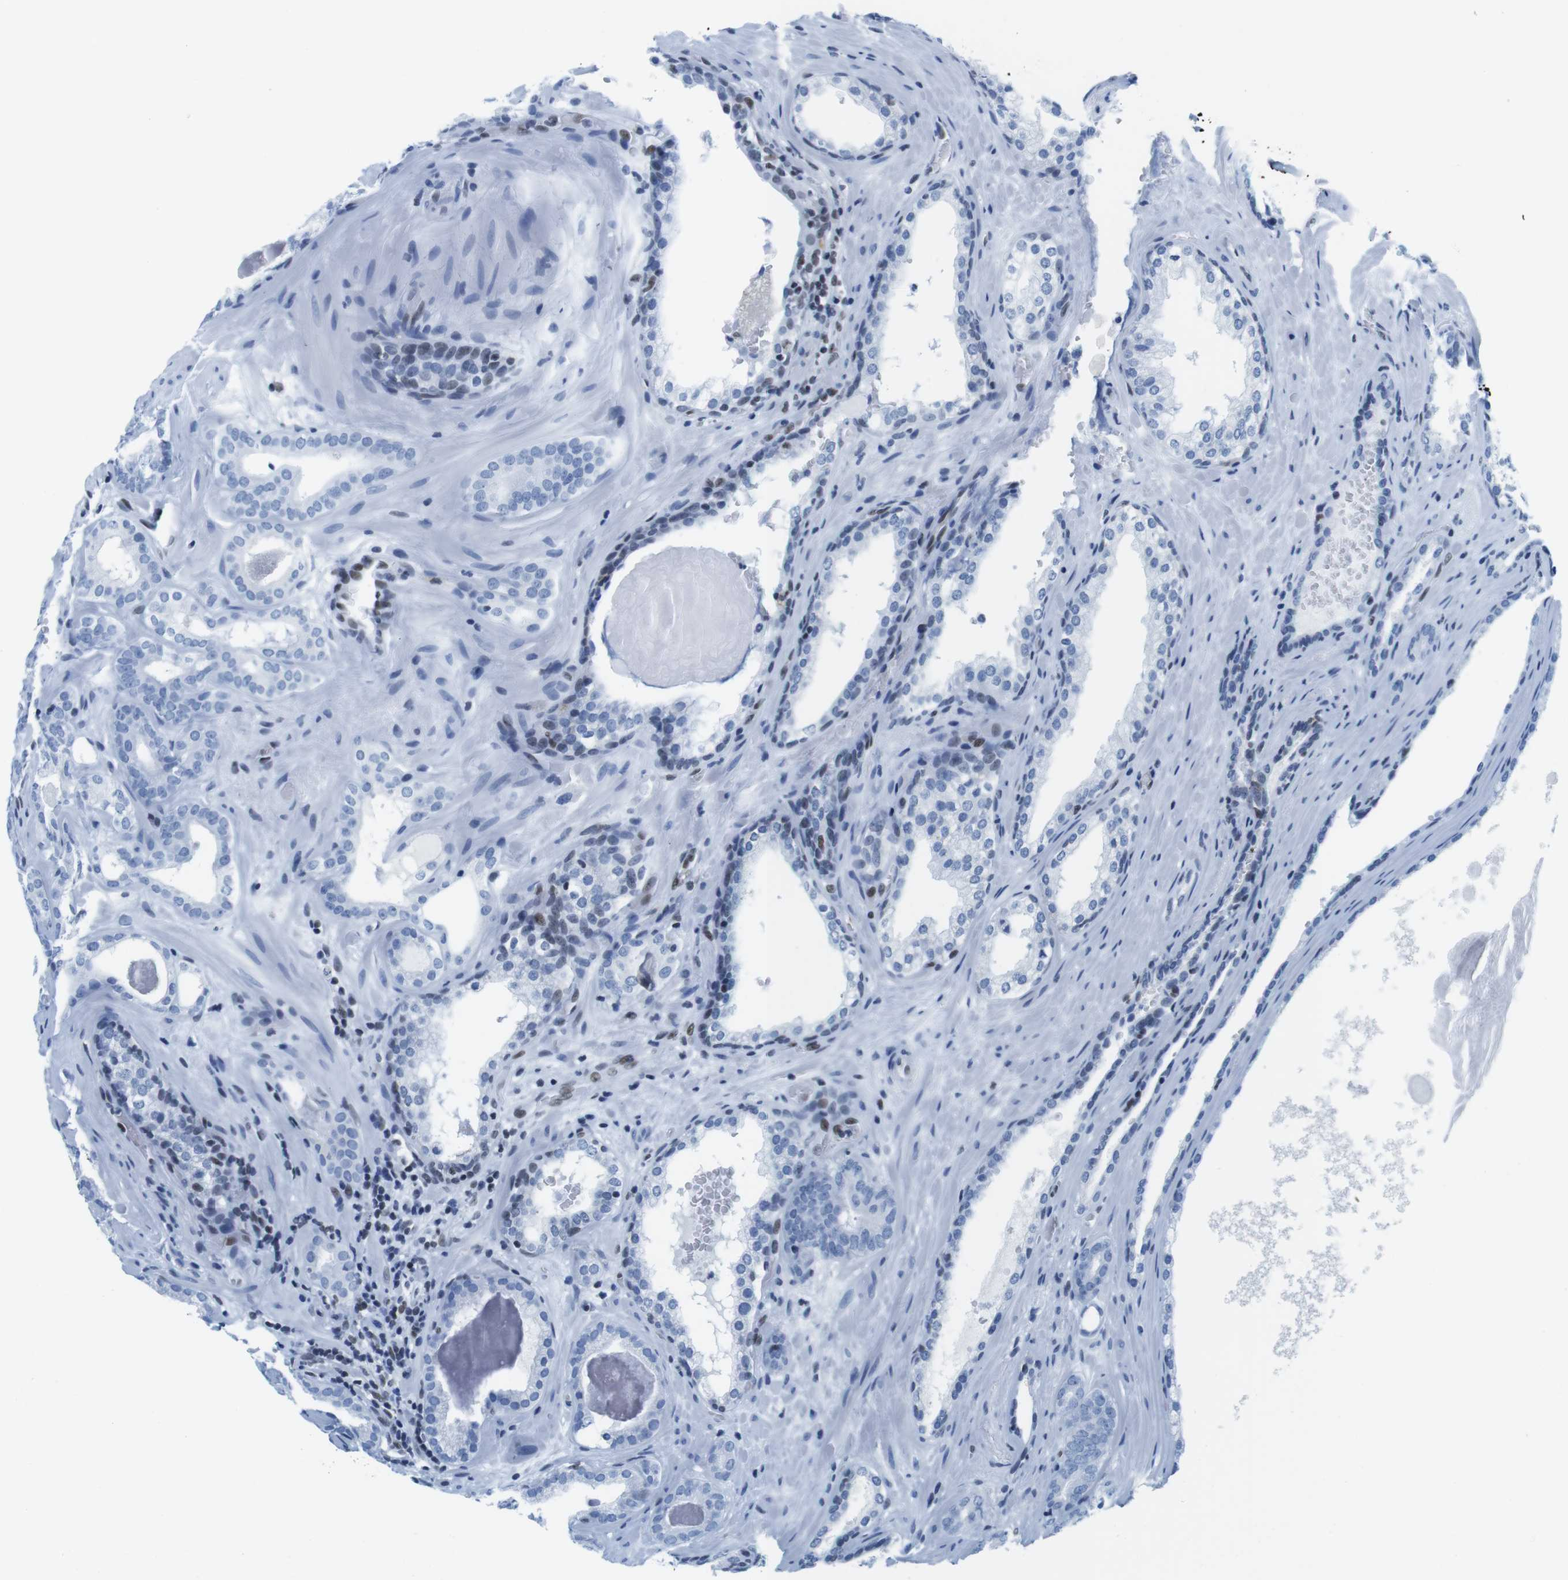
{"staining": {"intensity": "negative", "quantity": "none", "location": "none"}, "tissue": "prostate cancer", "cell_type": "Tumor cells", "image_type": "cancer", "snomed": [{"axis": "morphology", "description": "Adenocarcinoma, High grade"}, {"axis": "topography", "description": "Prostate"}], "caption": "Prostate cancer was stained to show a protein in brown. There is no significant expression in tumor cells. (Brightfield microscopy of DAB (3,3'-diaminobenzidine) IHC at high magnification).", "gene": "IFI16", "patient": {"sex": "male", "age": 60}}